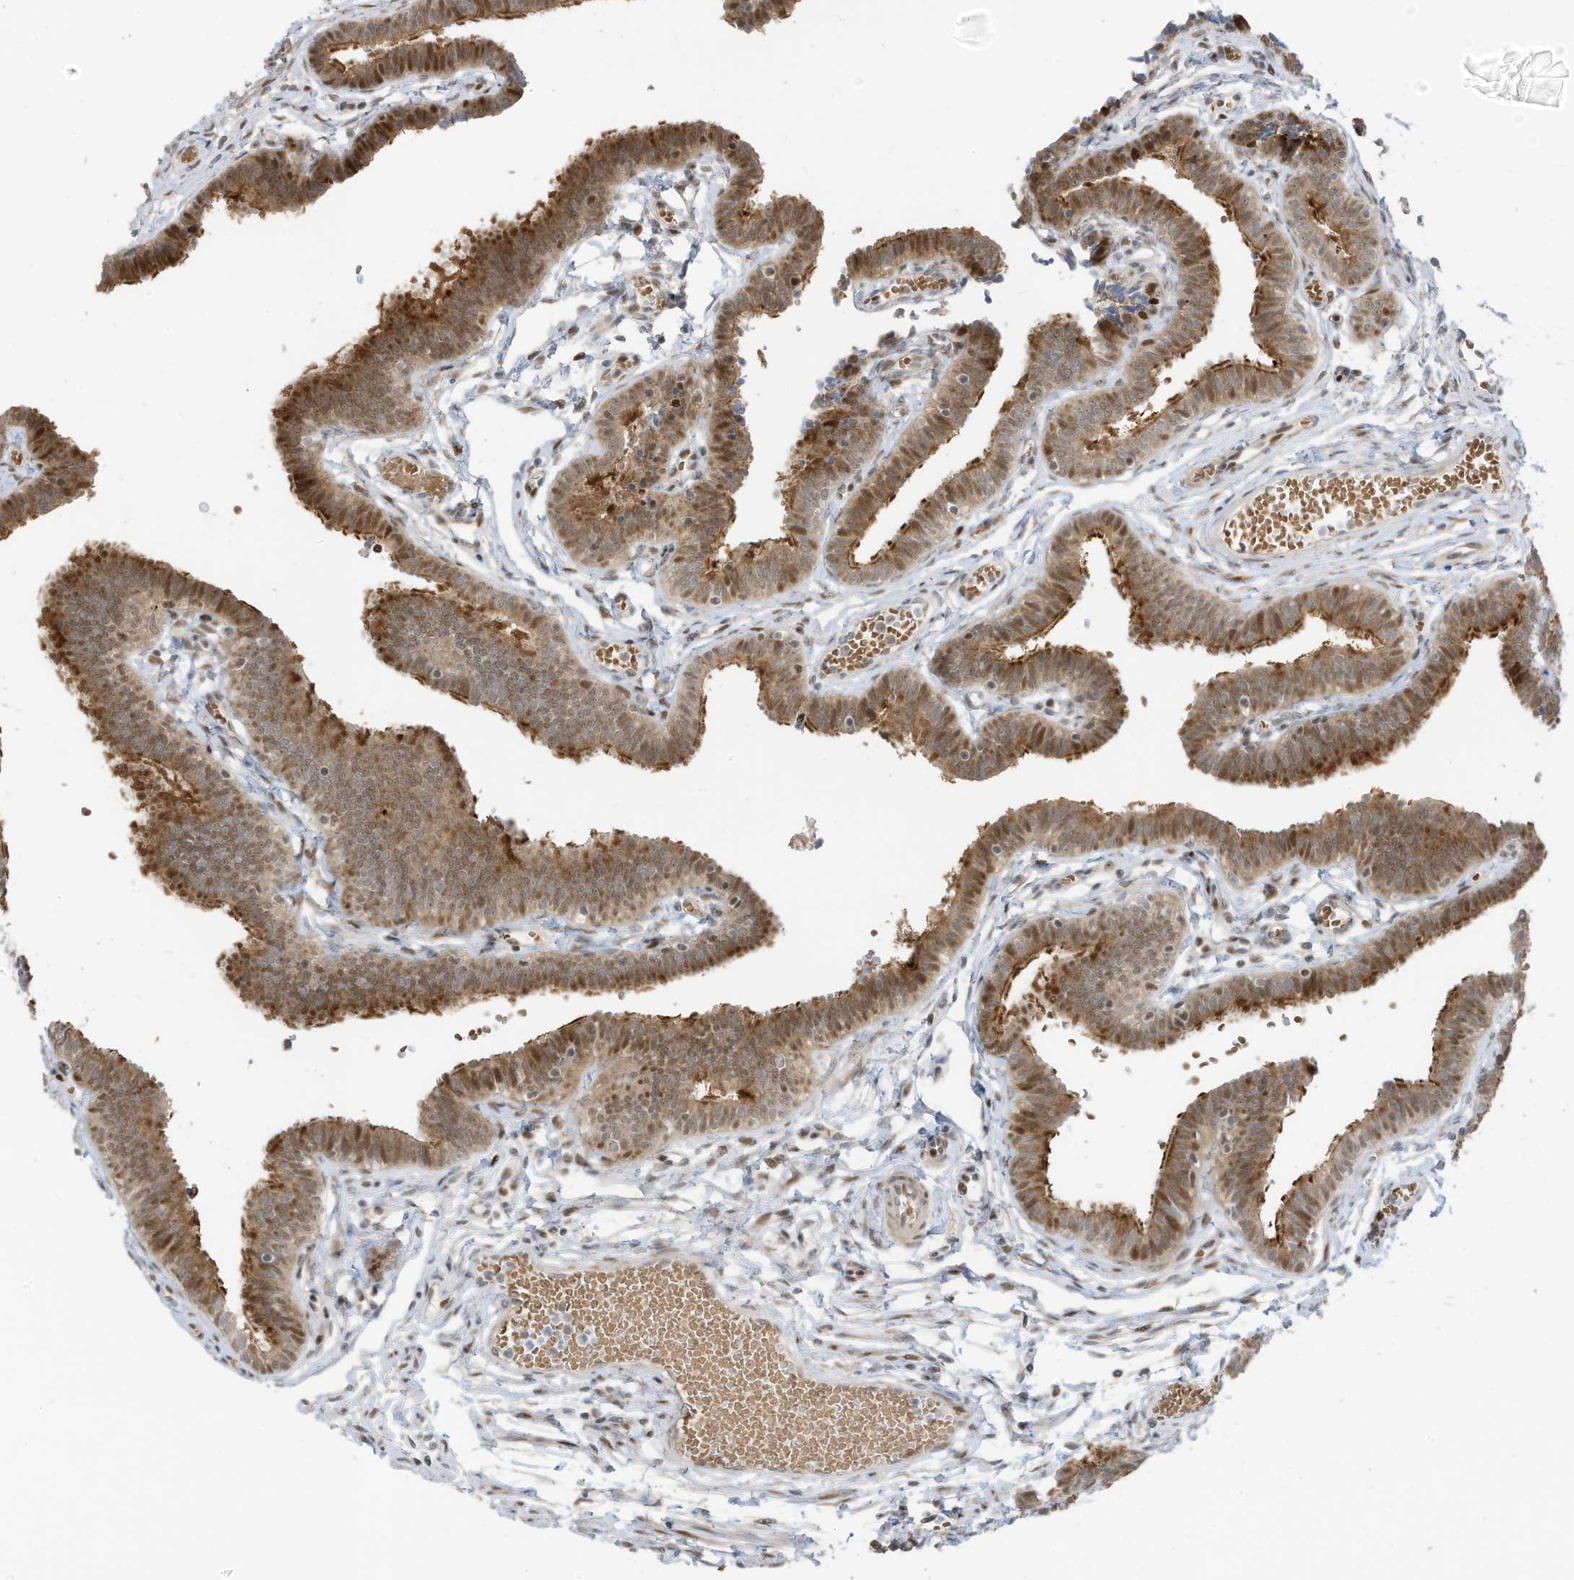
{"staining": {"intensity": "moderate", "quantity": ">75%", "location": "cytoplasmic/membranous,nuclear"}, "tissue": "fallopian tube", "cell_type": "Glandular cells", "image_type": "normal", "snomed": [{"axis": "morphology", "description": "Normal tissue, NOS"}, {"axis": "topography", "description": "Fallopian tube"}, {"axis": "topography", "description": "Ovary"}], "caption": "An IHC image of normal tissue is shown. Protein staining in brown highlights moderate cytoplasmic/membranous,nuclear positivity in fallopian tube within glandular cells.", "gene": "ZCWPW2", "patient": {"sex": "female", "age": 23}}